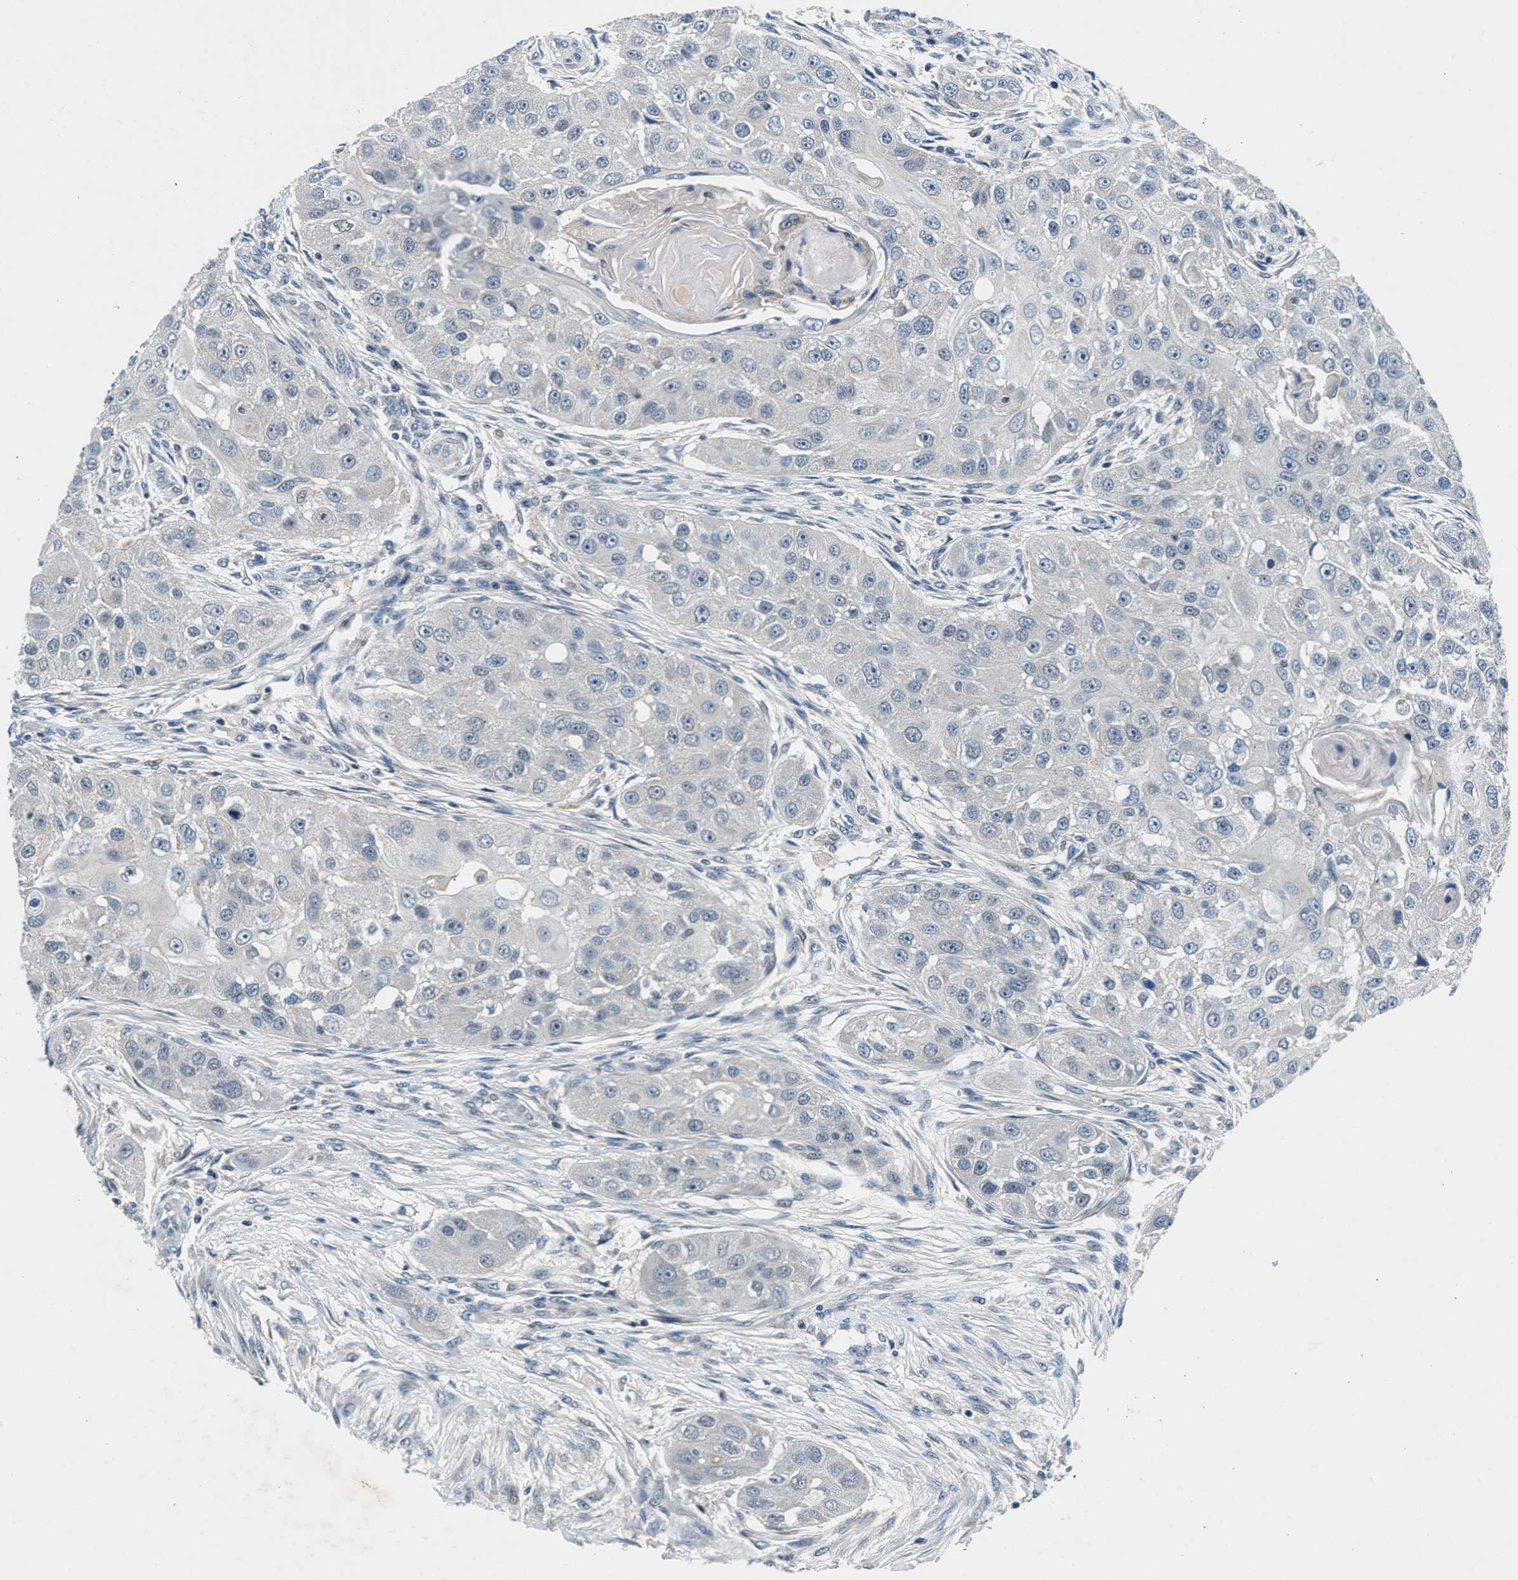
{"staining": {"intensity": "negative", "quantity": "none", "location": "none"}, "tissue": "head and neck cancer", "cell_type": "Tumor cells", "image_type": "cancer", "snomed": [{"axis": "morphology", "description": "Normal tissue, NOS"}, {"axis": "morphology", "description": "Squamous cell carcinoma, NOS"}, {"axis": "topography", "description": "Skeletal muscle"}, {"axis": "topography", "description": "Head-Neck"}], "caption": "High power microscopy photomicrograph of an immunohistochemistry (IHC) micrograph of head and neck cancer, revealing no significant positivity in tumor cells. (Immunohistochemistry (ihc), brightfield microscopy, high magnification).", "gene": "DENND6B", "patient": {"sex": "male", "age": 51}}